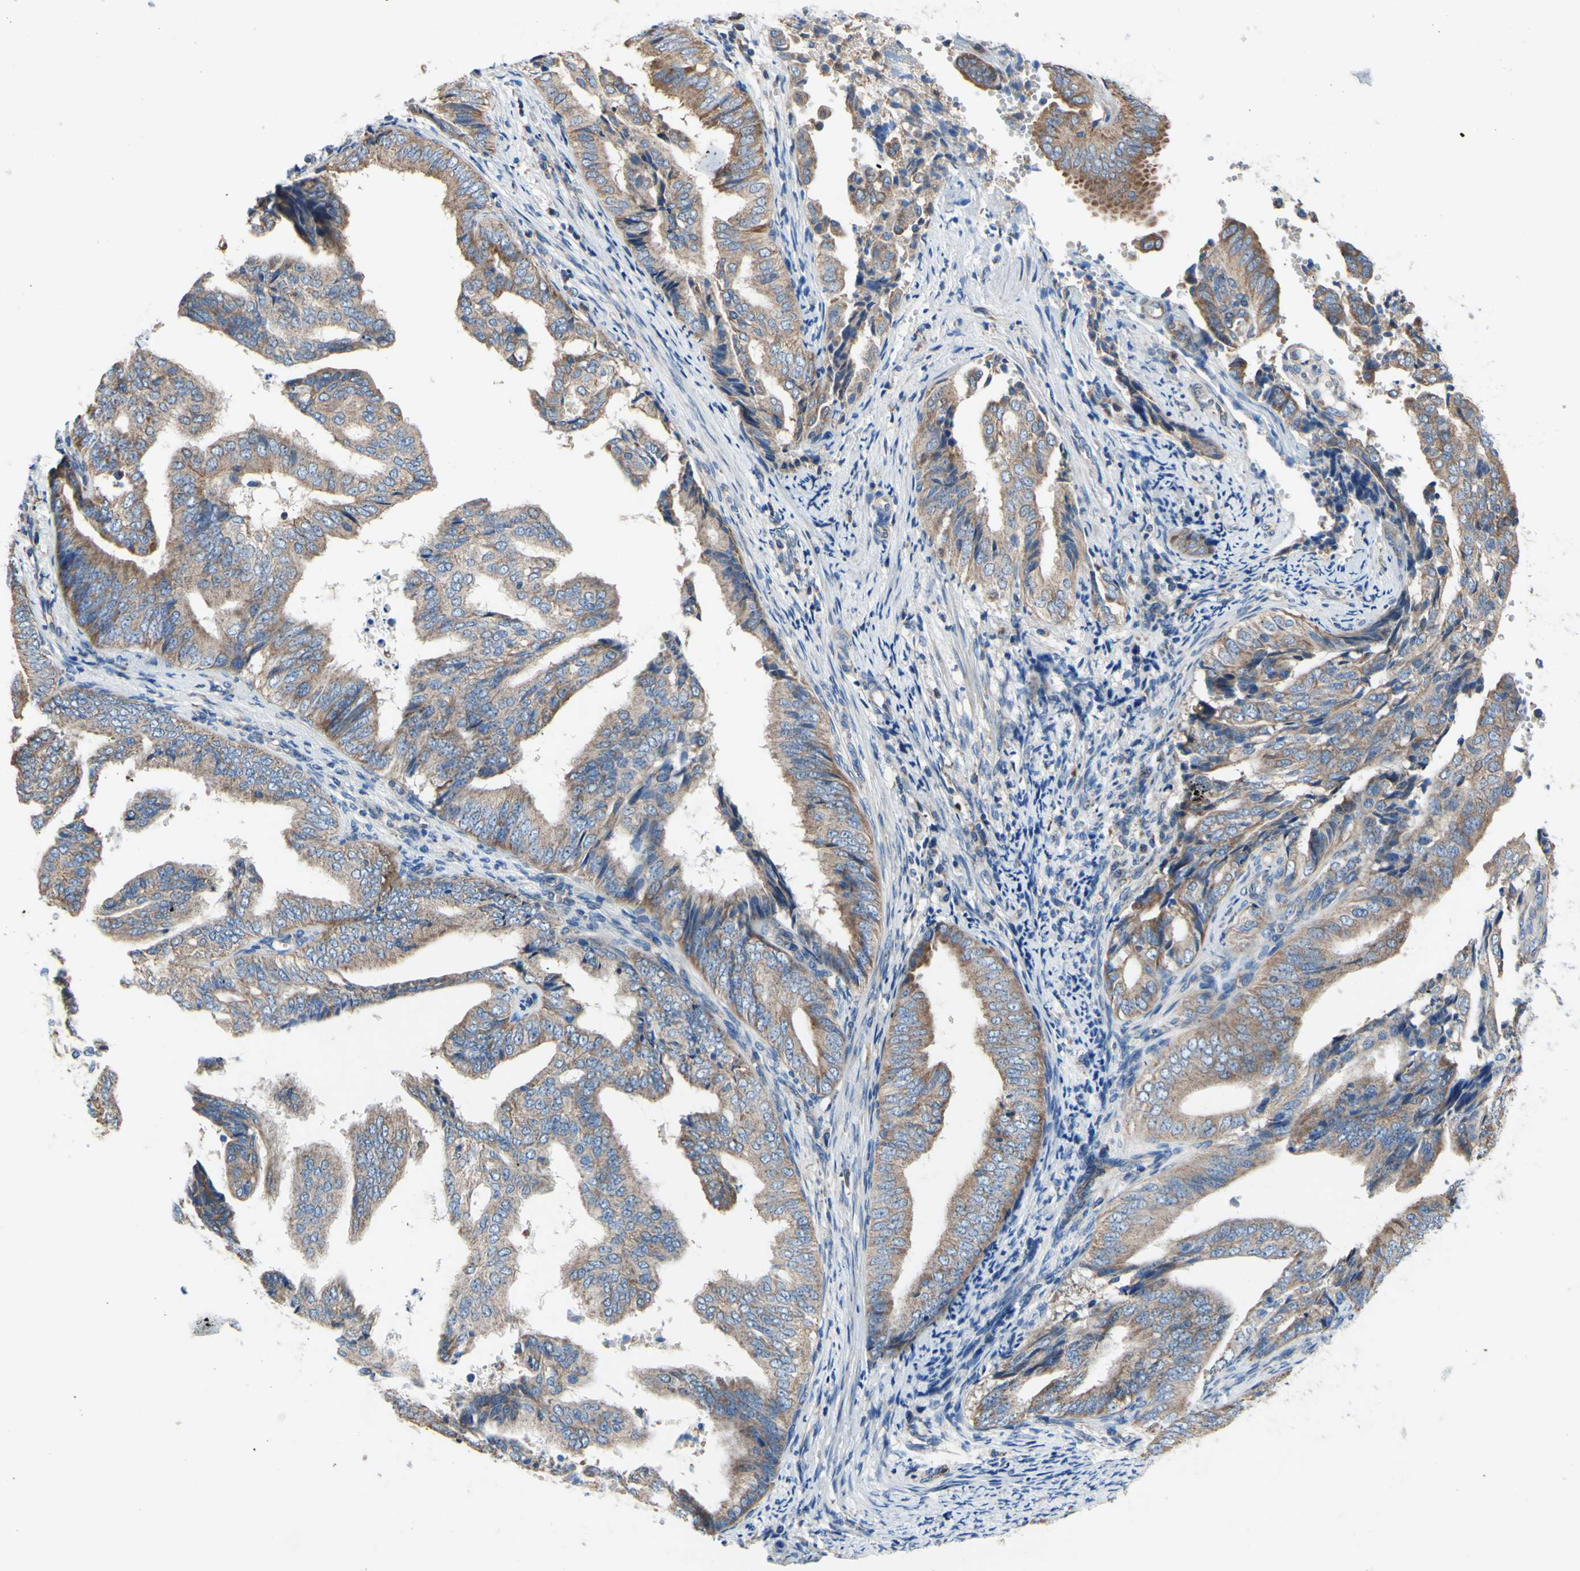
{"staining": {"intensity": "weak", "quantity": ">75%", "location": "cytoplasmic/membranous"}, "tissue": "endometrial cancer", "cell_type": "Tumor cells", "image_type": "cancer", "snomed": [{"axis": "morphology", "description": "Adenocarcinoma, NOS"}, {"axis": "topography", "description": "Endometrium"}], "caption": "Protein staining of endometrial adenocarcinoma tissue demonstrates weak cytoplasmic/membranous positivity in about >75% of tumor cells.", "gene": "FMR1", "patient": {"sex": "female", "age": 58}}